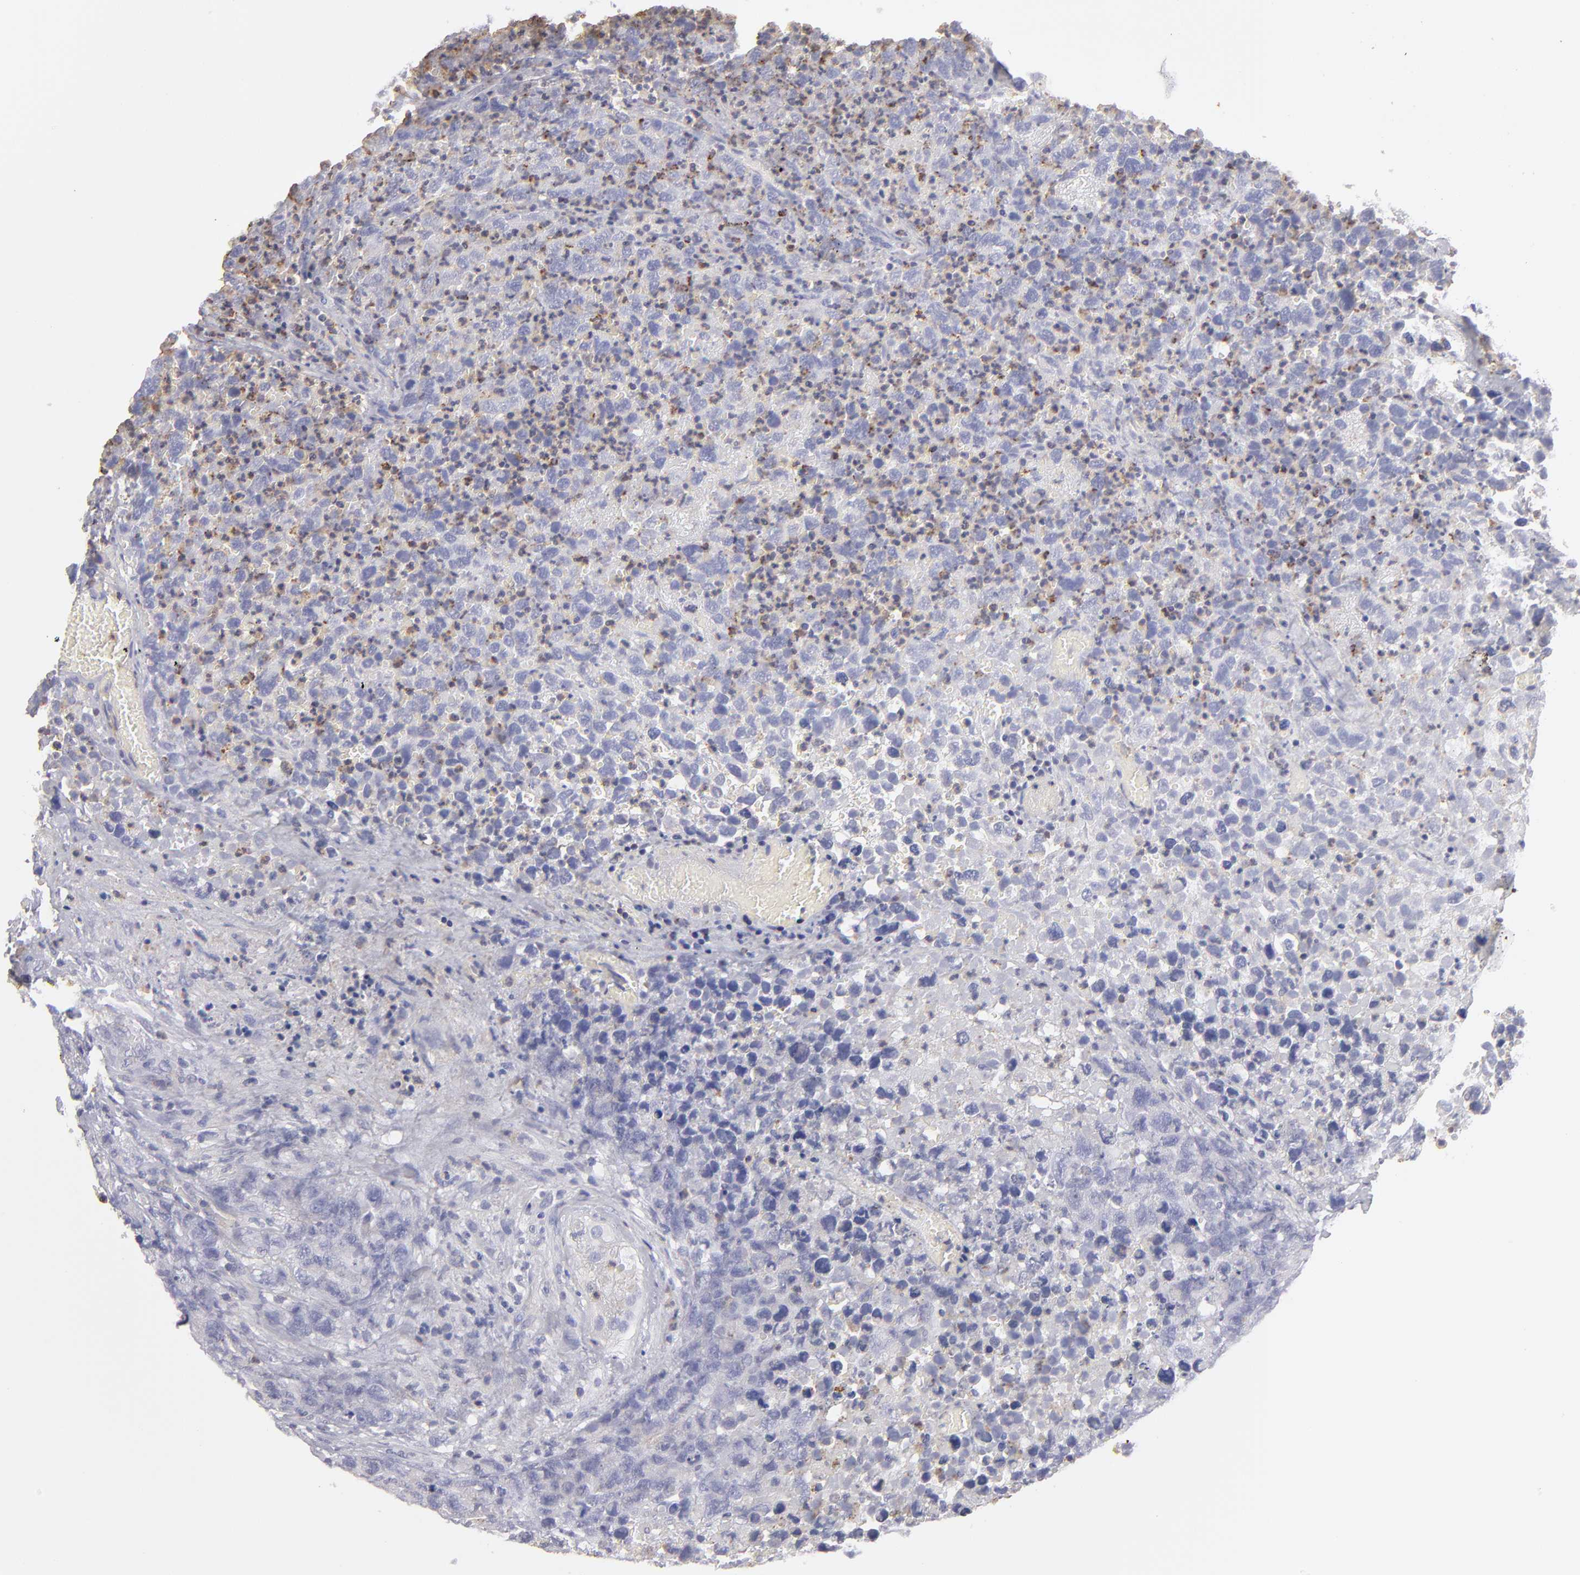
{"staining": {"intensity": "negative", "quantity": "none", "location": "none"}, "tissue": "testis cancer", "cell_type": "Tumor cells", "image_type": "cancer", "snomed": [{"axis": "morphology", "description": "Carcinoma, Embryonal, NOS"}, {"axis": "topography", "description": "Testis"}], "caption": "High power microscopy photomicrograph of an IHC photomicrograph of testis embryonal carcinoma, revealing no significant staining in tumor cells.", "gene": "ABCB1", "patient": {"sex": "male", "age": 31}}